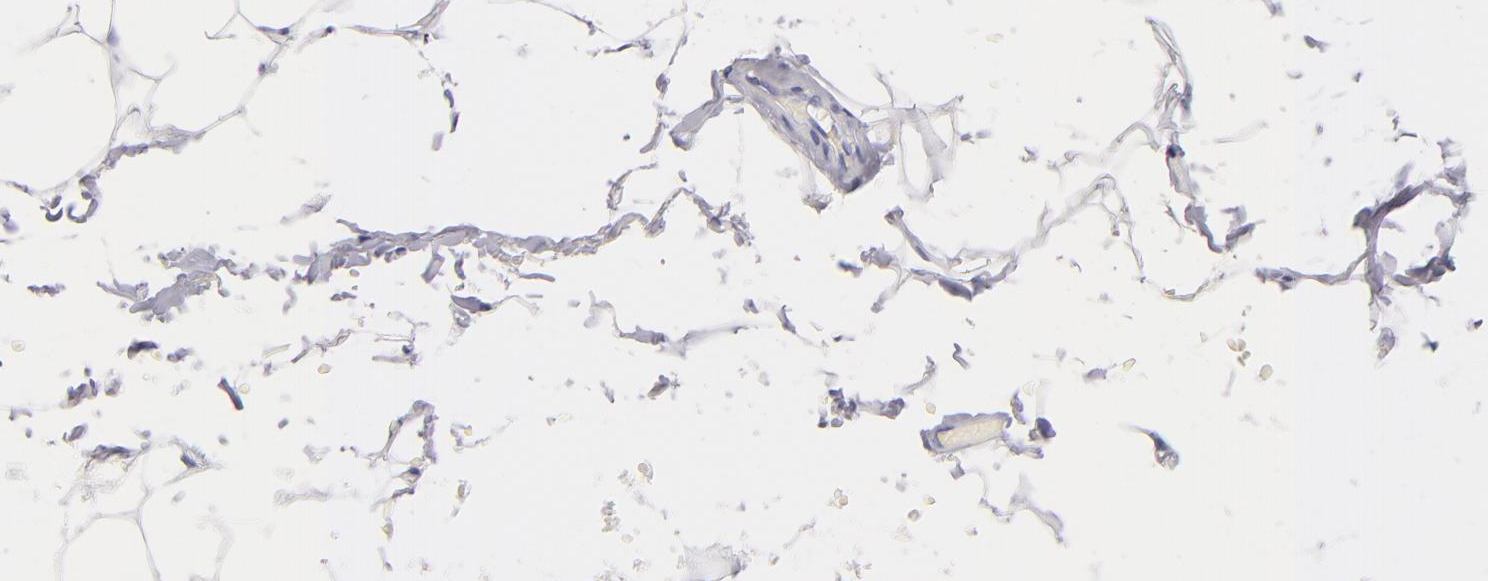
{"staining": {"intensity": "negative", "quantity": "none", "location": "none"}, "tissue": "adipose tissue", "cell_type": "Adipocytes", "image_type": "normal", "snomed": [{"axis": "morphology", "description": "Normal tissue, NOS"}, {"axis": "topography", "description": "Soft tissue"}, {"axis": "topography", "description": "Peripheral nerve tissue"}], "caption": "Unremarkable adipose tissue was stained to show a protein in brown. There is no significant expression in adipocytes.", "gene": "PRF1", "patient": {"sex": "female", "age": 68}}